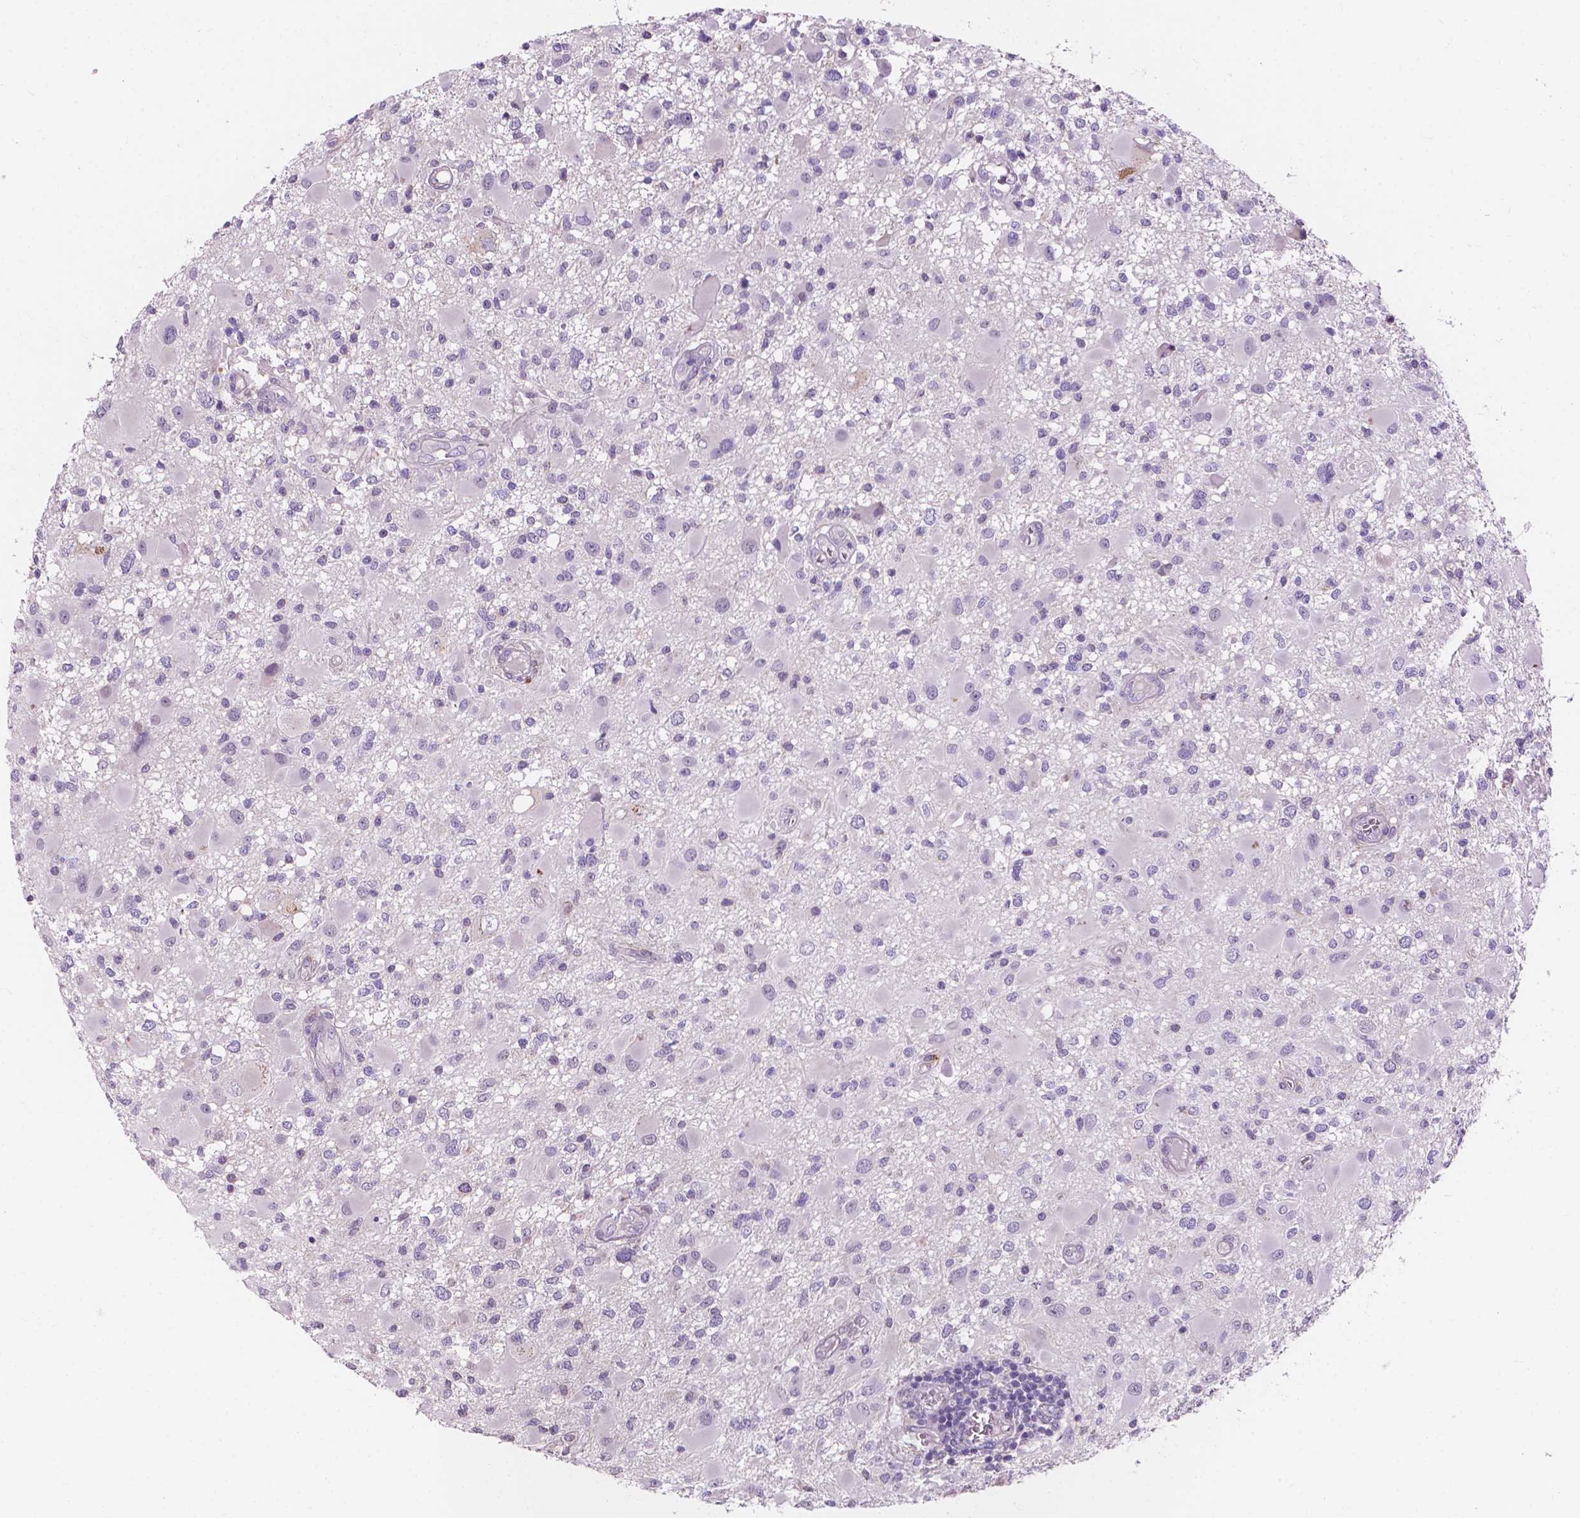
{"staining": {"intensity": "negative", "quantity": "none", "location": "none"}, "tissue": "glioma", "cell_type": "Tumor cells", "image_type": "cancer", "snomed": [{"axis": "morphology", "description": "Glioma, malignant, High grade"}, {"axis": "topography", "description": "Brain"}], "caption": "The image exhibits no significant positivity in tumor cells of high-grade glioma (malignant).", "gene": "IREB2", "patient": {"sex": "male", "age": 54}}